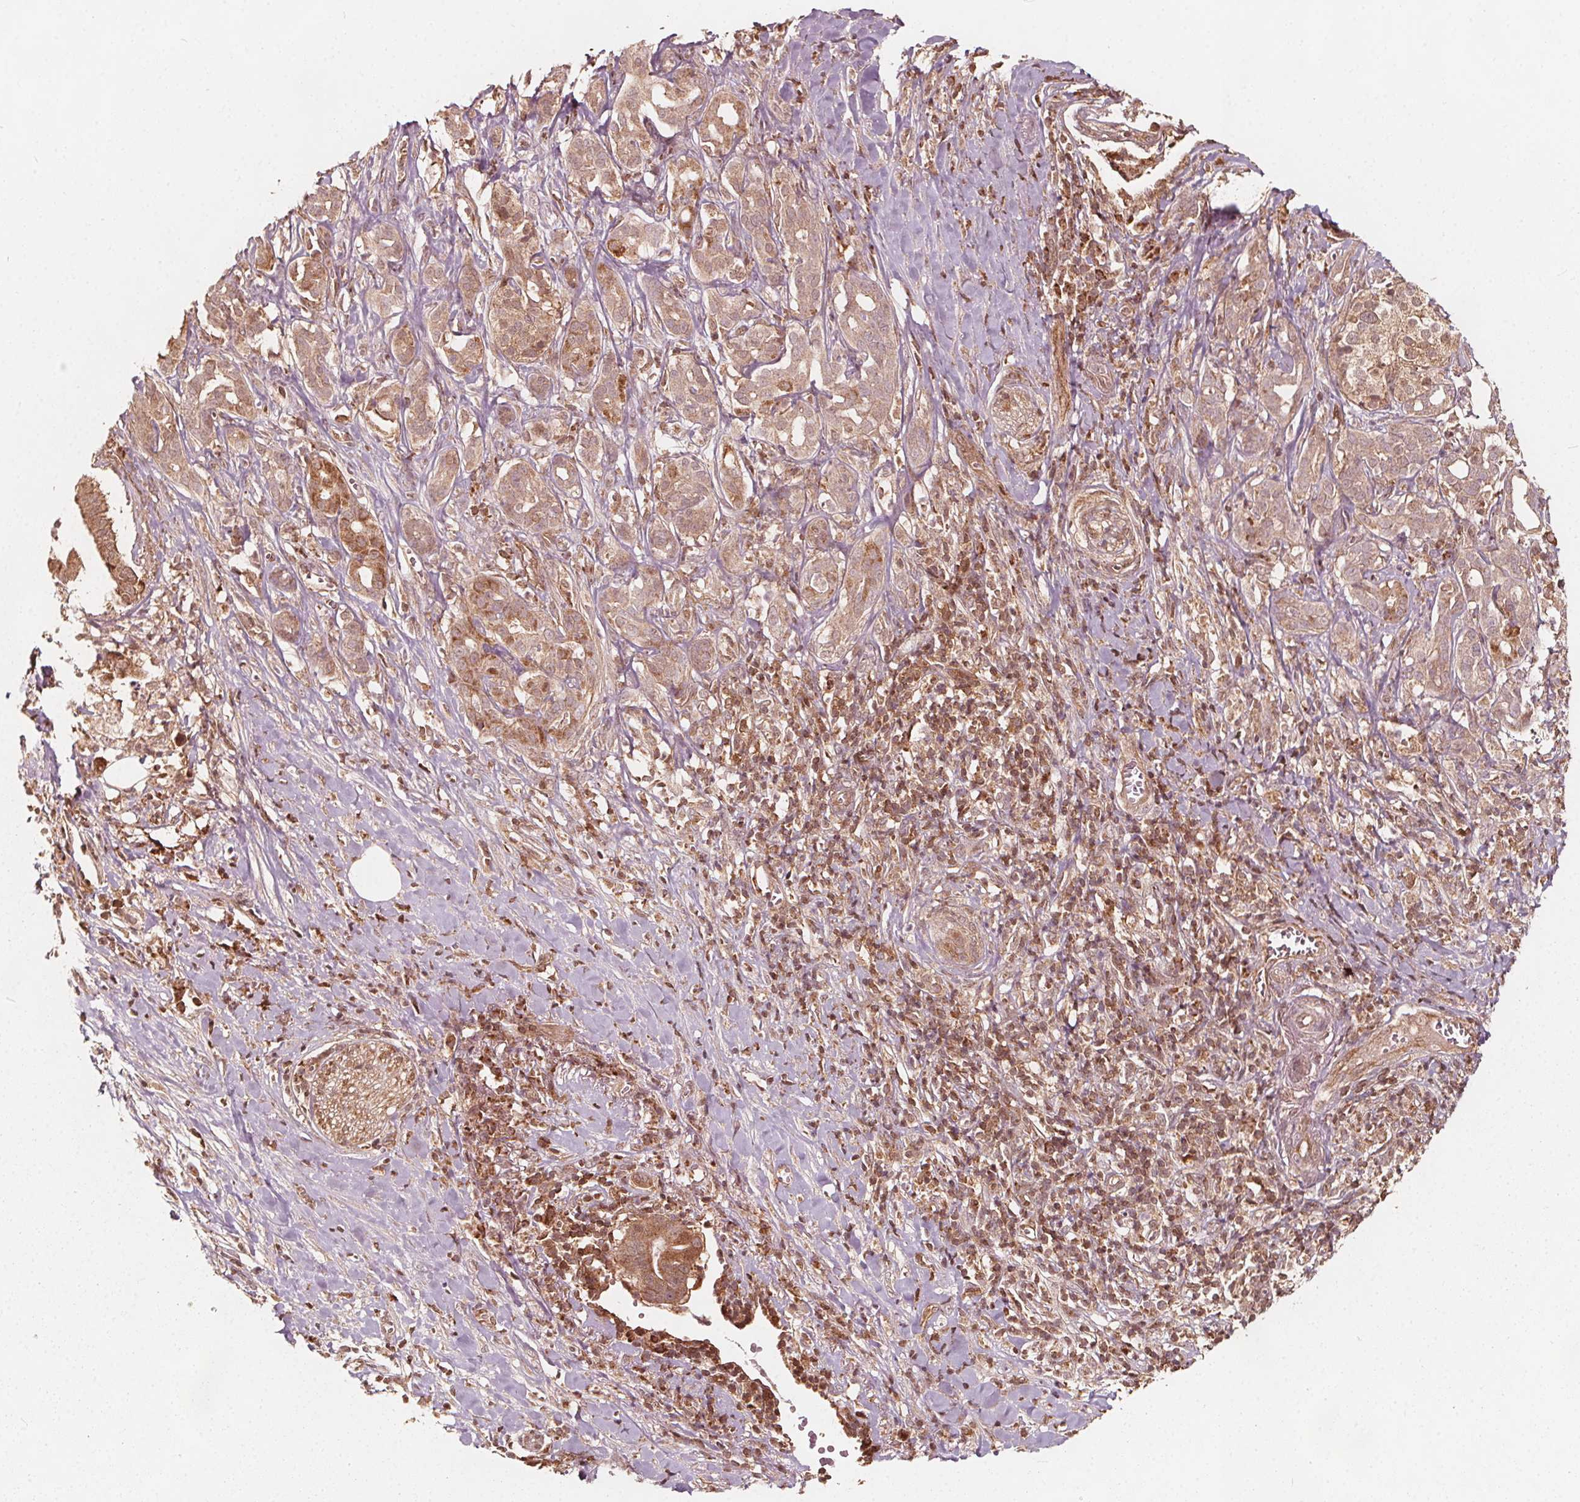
{"staining": {"intensity": "moderate", "quantity": ">75%", "location": "cytoplasmic/membranous"}, "tissue": "pancreatic cancer", "cell_type": "Tumor cells", "image_type": "cancer", "snomed": [{"axis": "morphology", "description": "Adenocarcinoma, NOS"}, {"axis": "topography", "description": "Pancreas"}], "caption": "A brown stain highlights moderate cytoplasmic/membranous staining of a protein in human adenocarcinoma (pancreatic) tumor cells. The protein of interest is shown in brown color, while the nuclei are stained blue.", "gene": "AIP", "patient": {"sex": "male", "age": 61}}